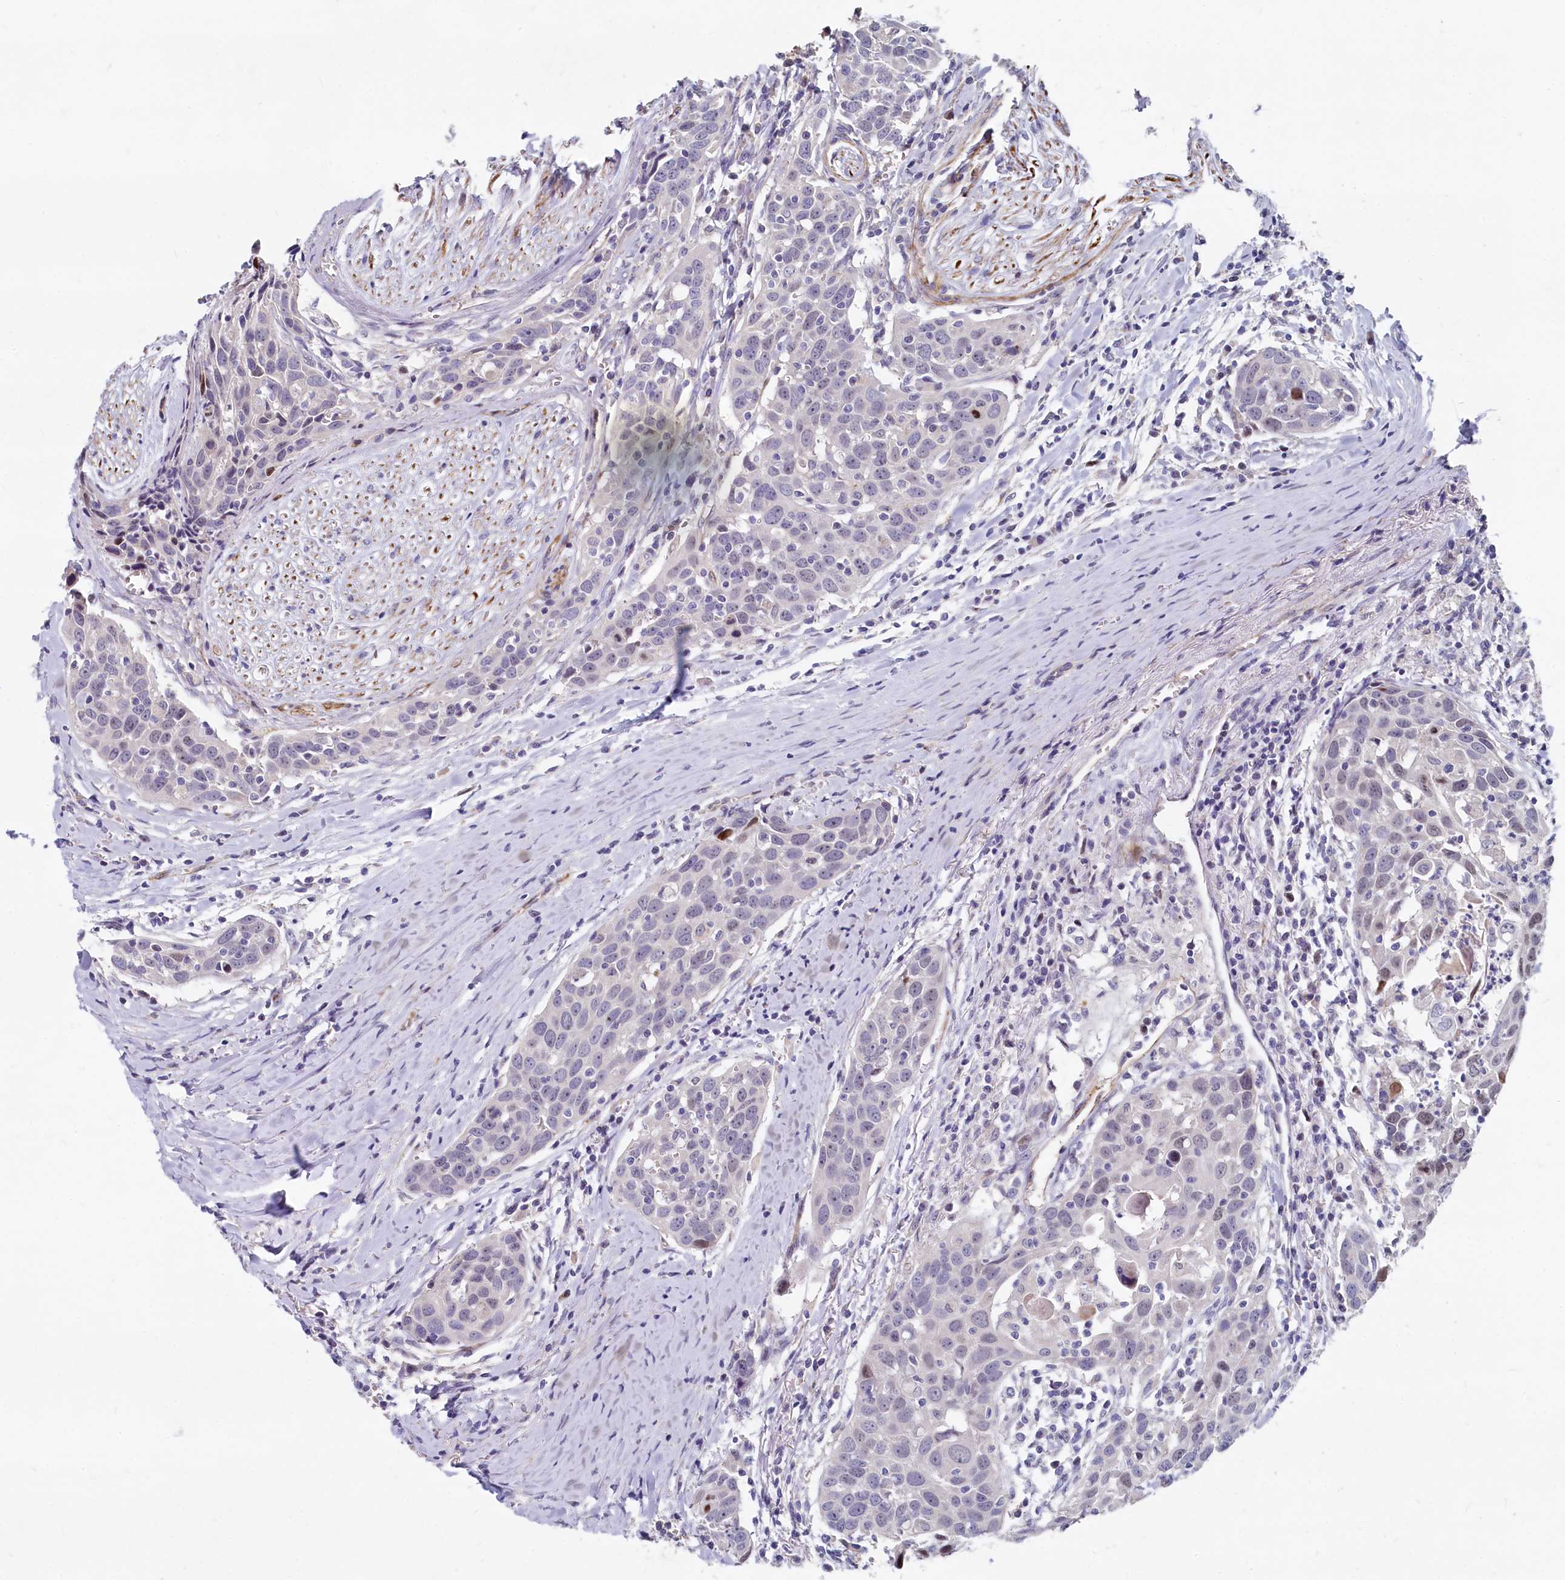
{"staining": {"intensity": "negative", "quantity": "none", "location": "none"}, "tissue": "head and neck cancer", "cell_type": "Tumor cells", "image_type": "cancer", "snomed": [{"axis": "morphology", "description": "Squamous cell carcinoma, NOS"}, {"axis": "topography", "description": "Oral tissue"}, {"axis": "topography", "description": "Head-Neck"}], "caption": "Immunohistochemistry image of neoplastic tissue: squamous cell carcinoma (head and neck) stained with DAB exhibits no significant protein positivity in tumor cells.", "gene": "ASXL3", "patient": {"sex": "female", "age": 50}}